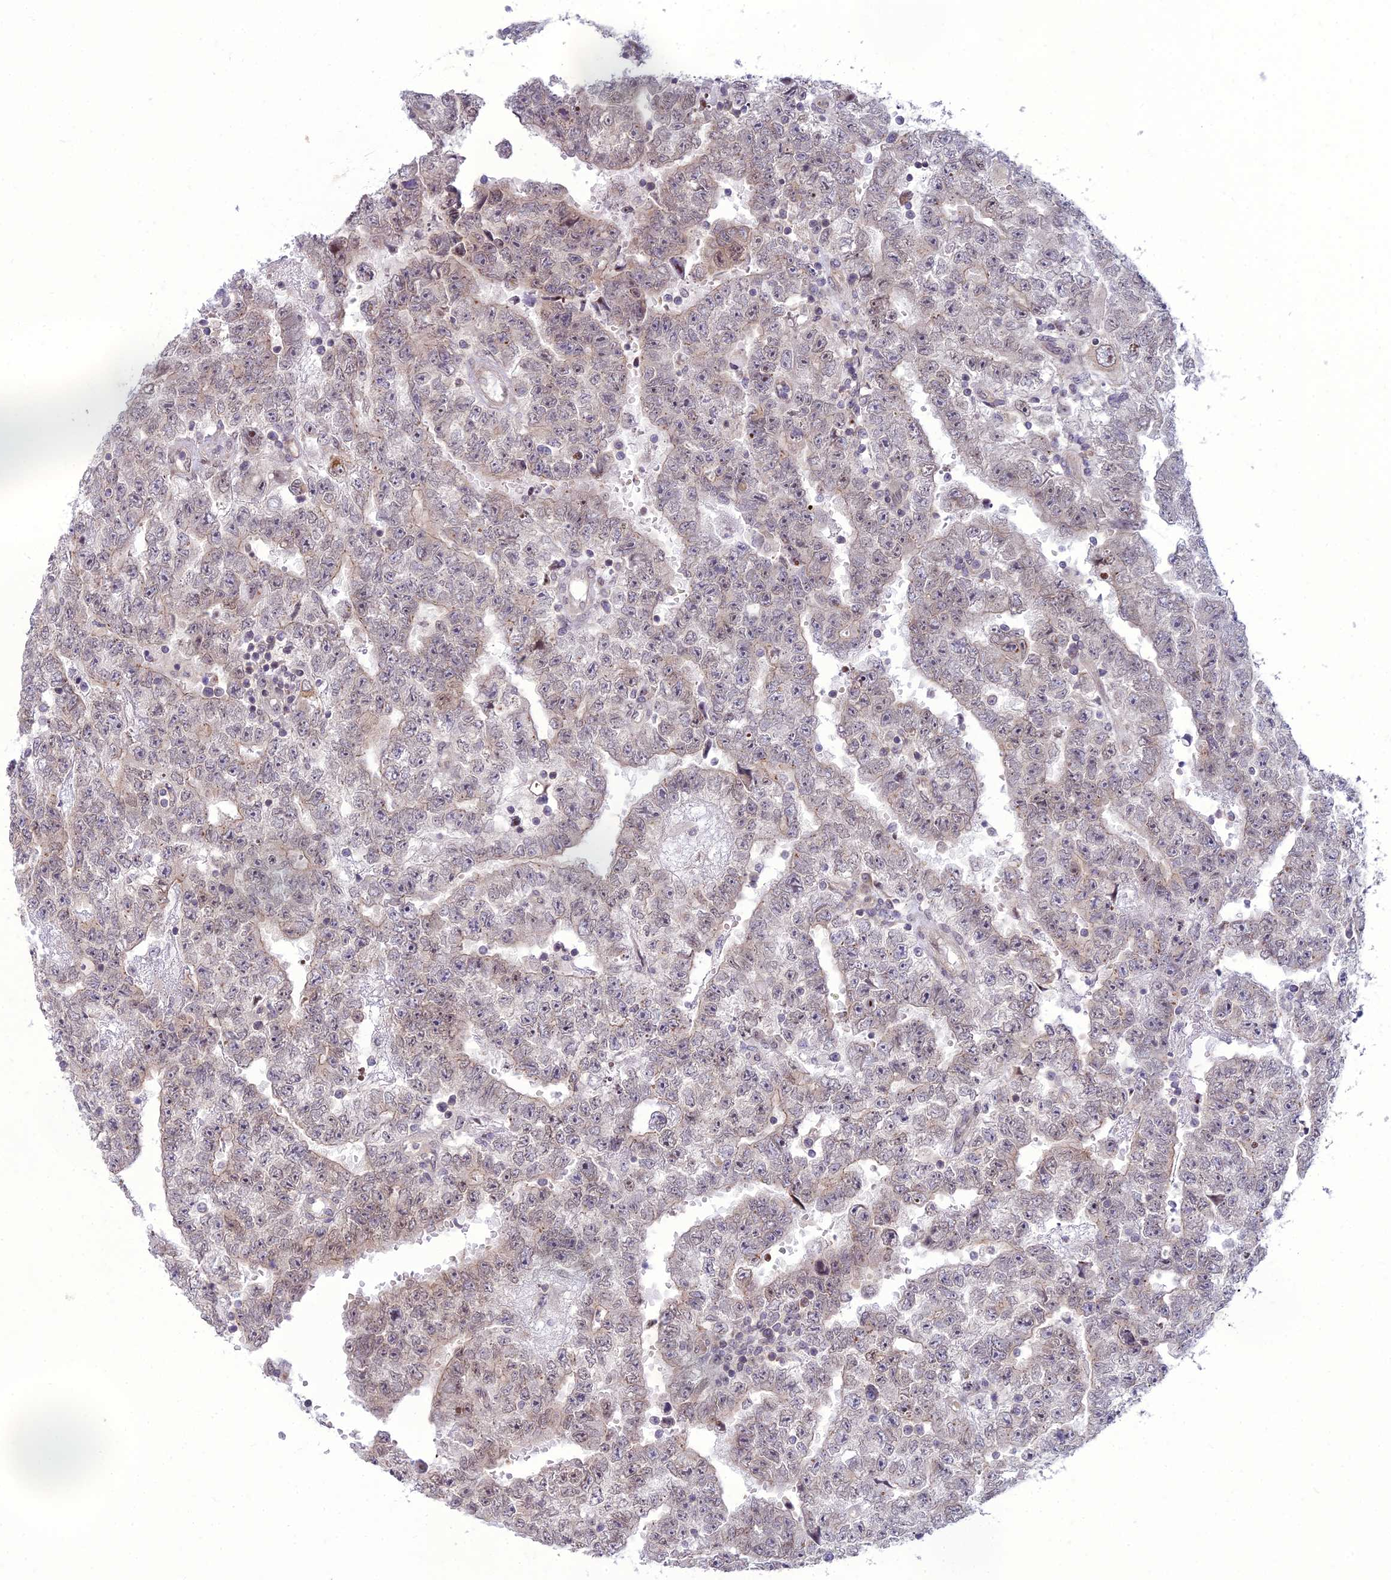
{"staining": {"intensity": "negative", "quantity": "none", "location": "none"}, "tissue": "testis cancer", "cell_type": "Tumor cells", "image_type": "cancer", "snomed": [{"axis": "morphology", "description": "Carcinoma, Embryonal, NOS"}, {"axis": "topography", "description": "Testis"}], "caption": "DAB immunohistochemical staining of human testis cancer (embryonal carcinoma) shows no significant staining in tumor cells.", "gene": "DTX2", "patient": {"sex": "male", "age": 25}}